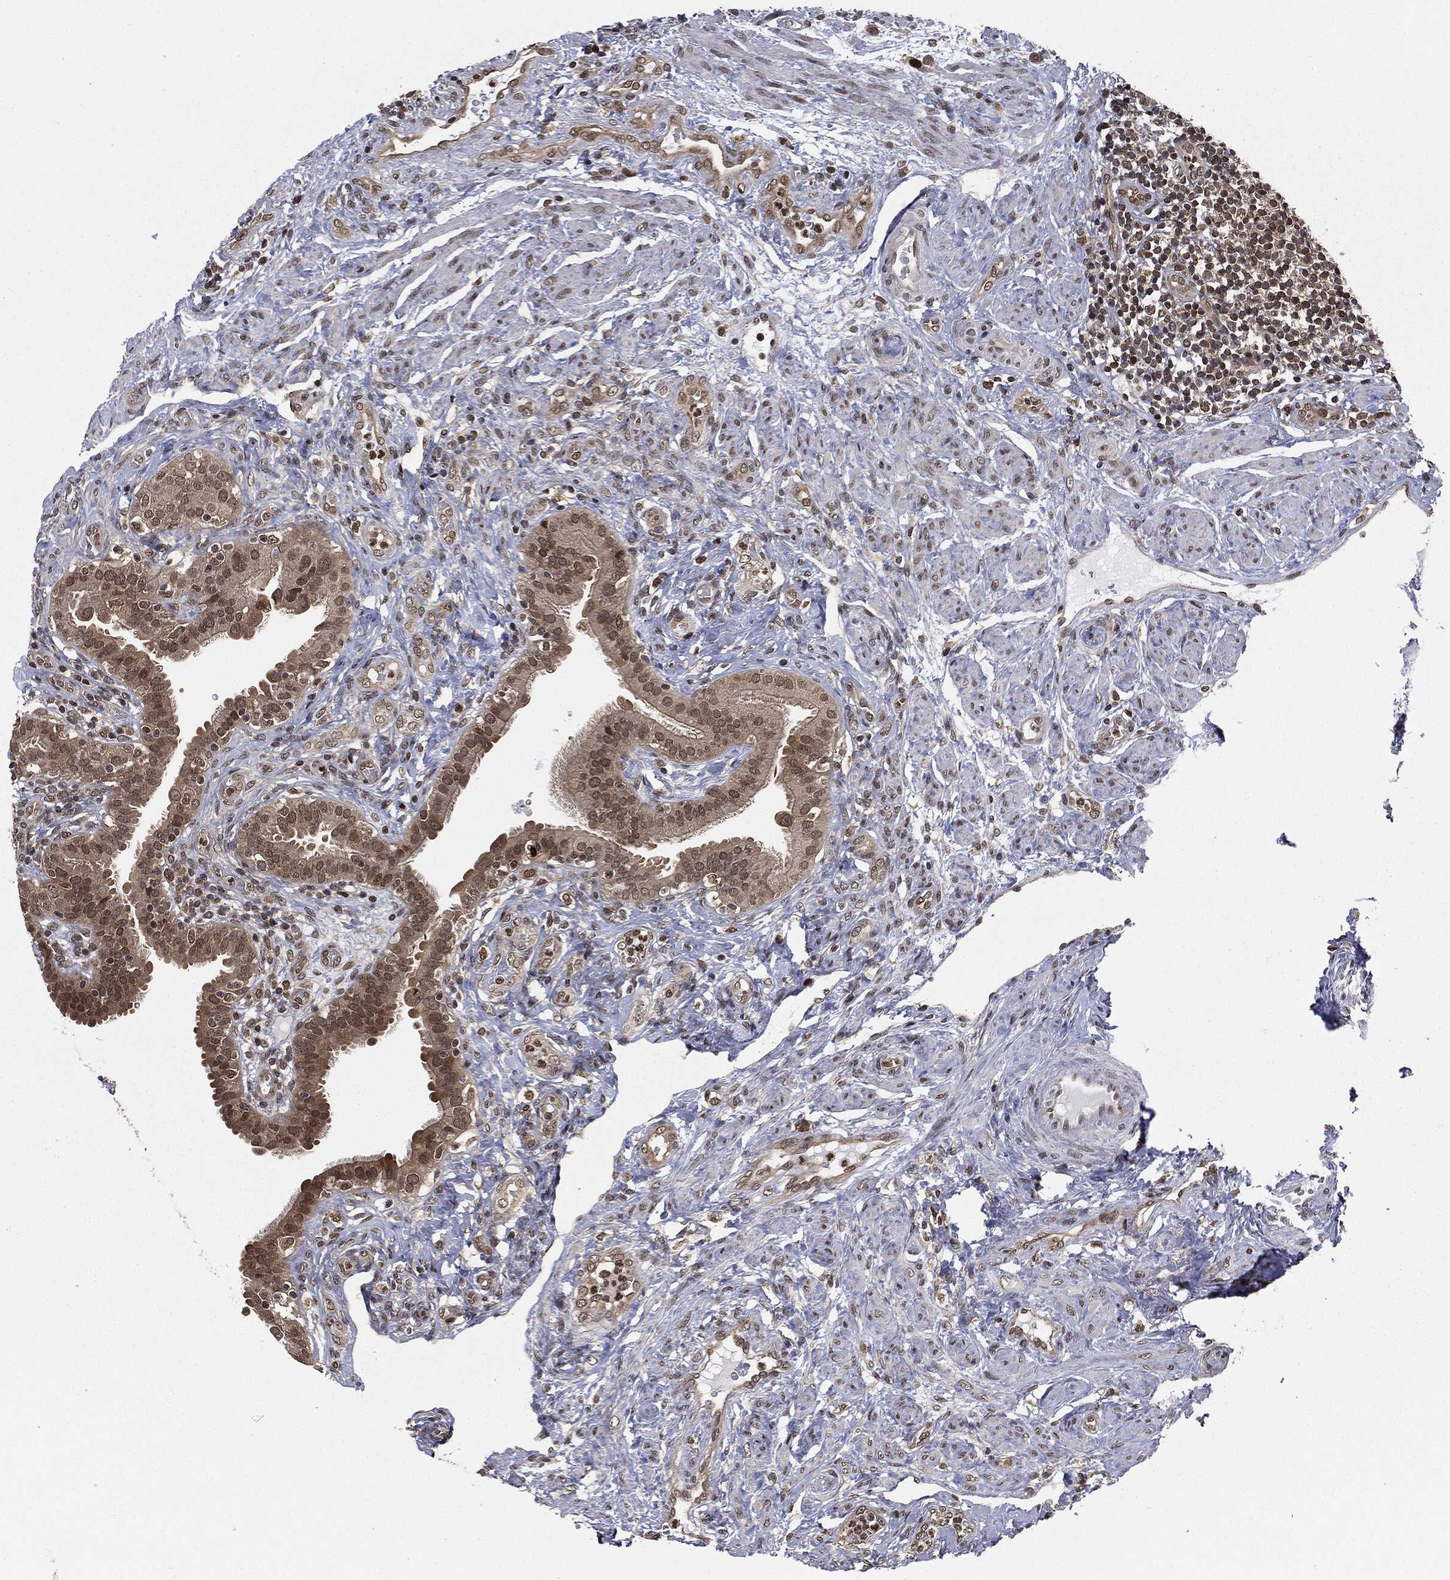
{"staining": {"intensity": "moderate", "quantity": ">75%", "location": "cytoplasmic/membranous,nuclear"}, "tissue": "fallopian tube", "cell_type": "Glandular cells", "image_type": "normal", "snomed": [{"axis": "morphology", "description": "Normal tissue, NOS"}, {"axis": "topography", "description": "Fallopian tube"}], "caption": "Glandular cells demonstrate medium levels of moderate cytoplasmic/membranous,nuclear staining in approximately >75% of cells in benign human fallopian tube. (IHC, brightfield microscopy, high magnification).", "gene": "TBC1D22A", "patient": {"sex": "female", "age": 41}}